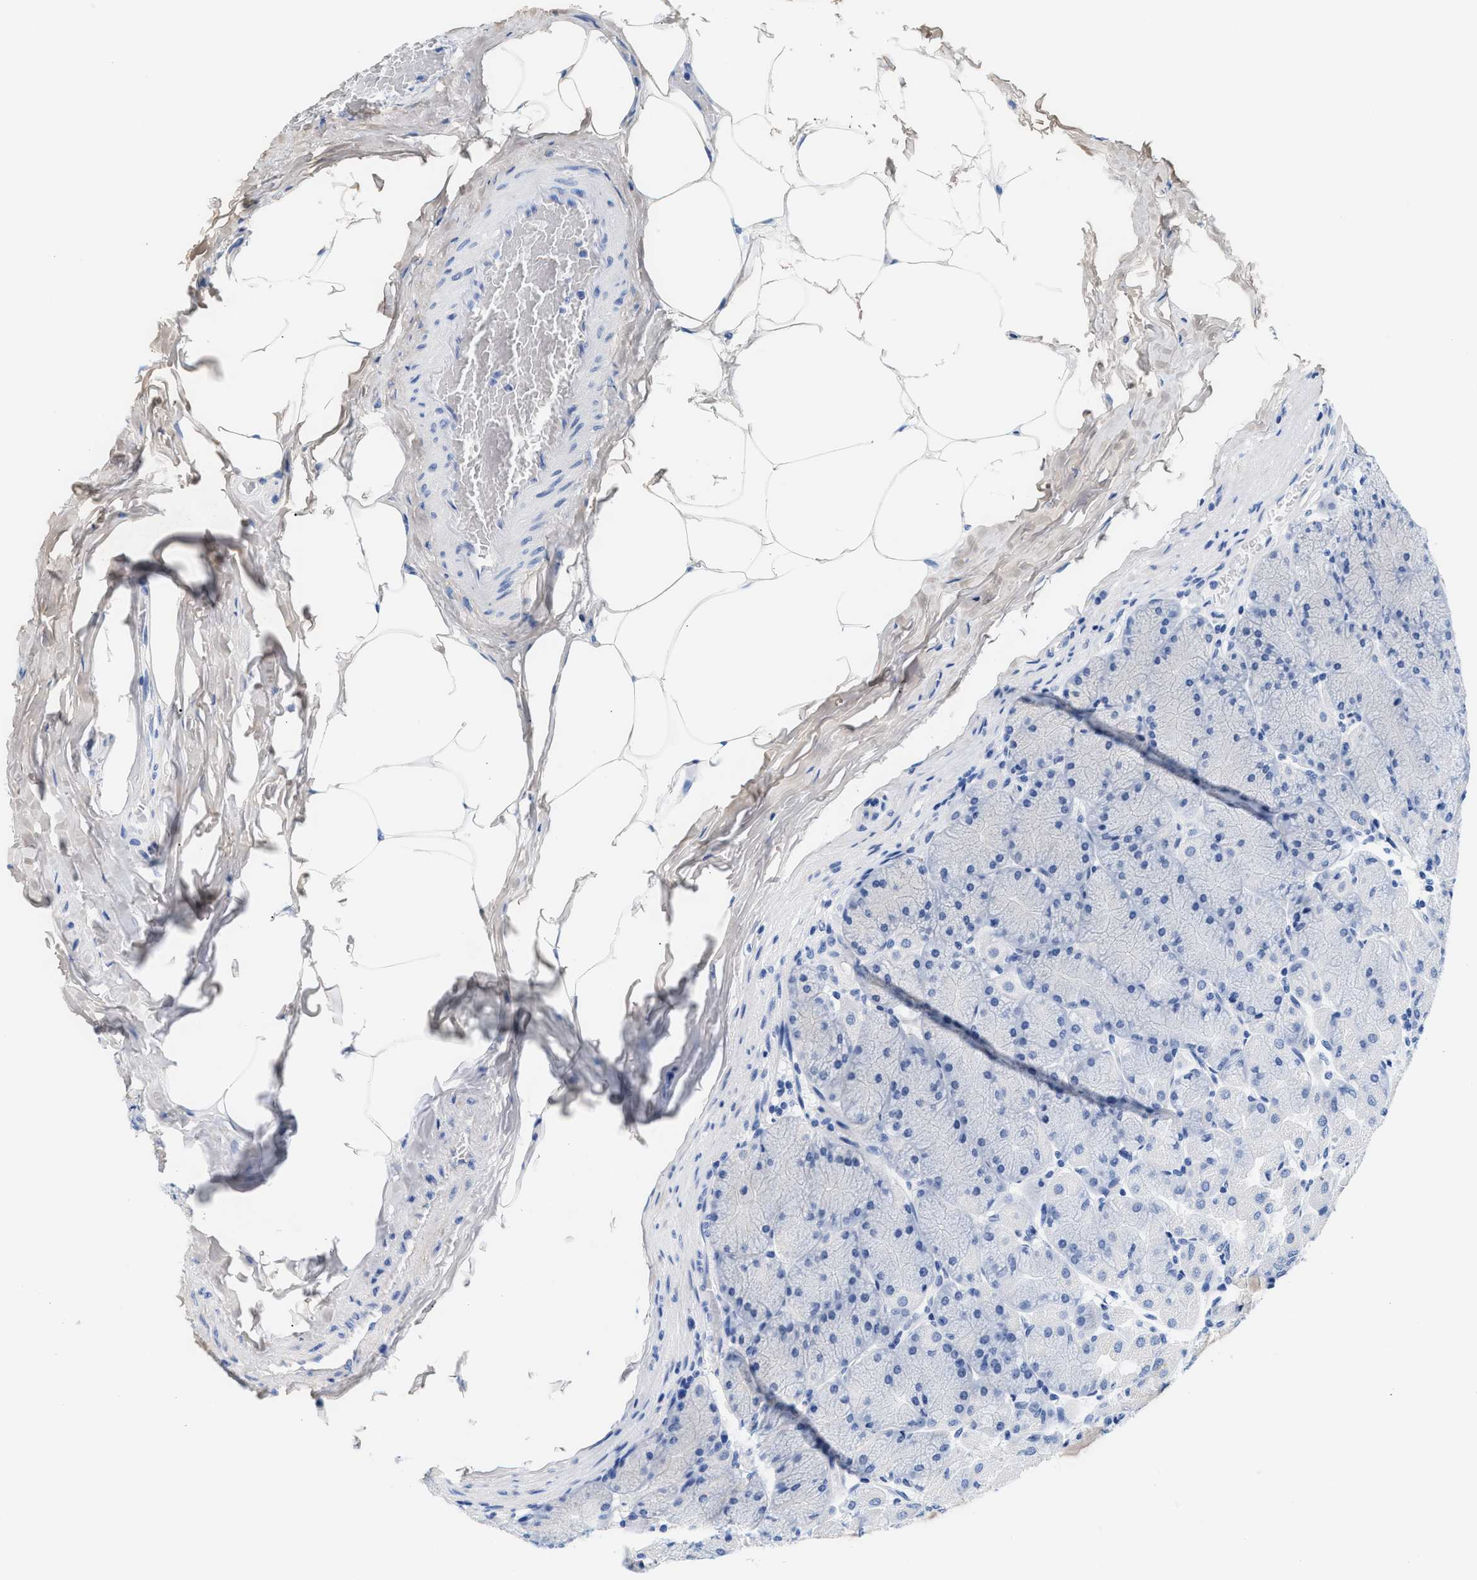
{"staining": {"intensity": "negative", "quantity": "none", "location": "none"}, "tissue": "stomach", "cell_type": "Glandular cells", "image_type": "normal", "snomed": [{"axis": "morphology", "description": "Normal tissue, NOS"}, {"axis": "topography", "description": "Stomach, upper"}], "caption": "DAB immunohistochemical staining of unremarkable stomach demonstrates no significant positivity in glandular cells.", "gene": "ACTL7B", "patient": {"sex": "female", "age": 56}}